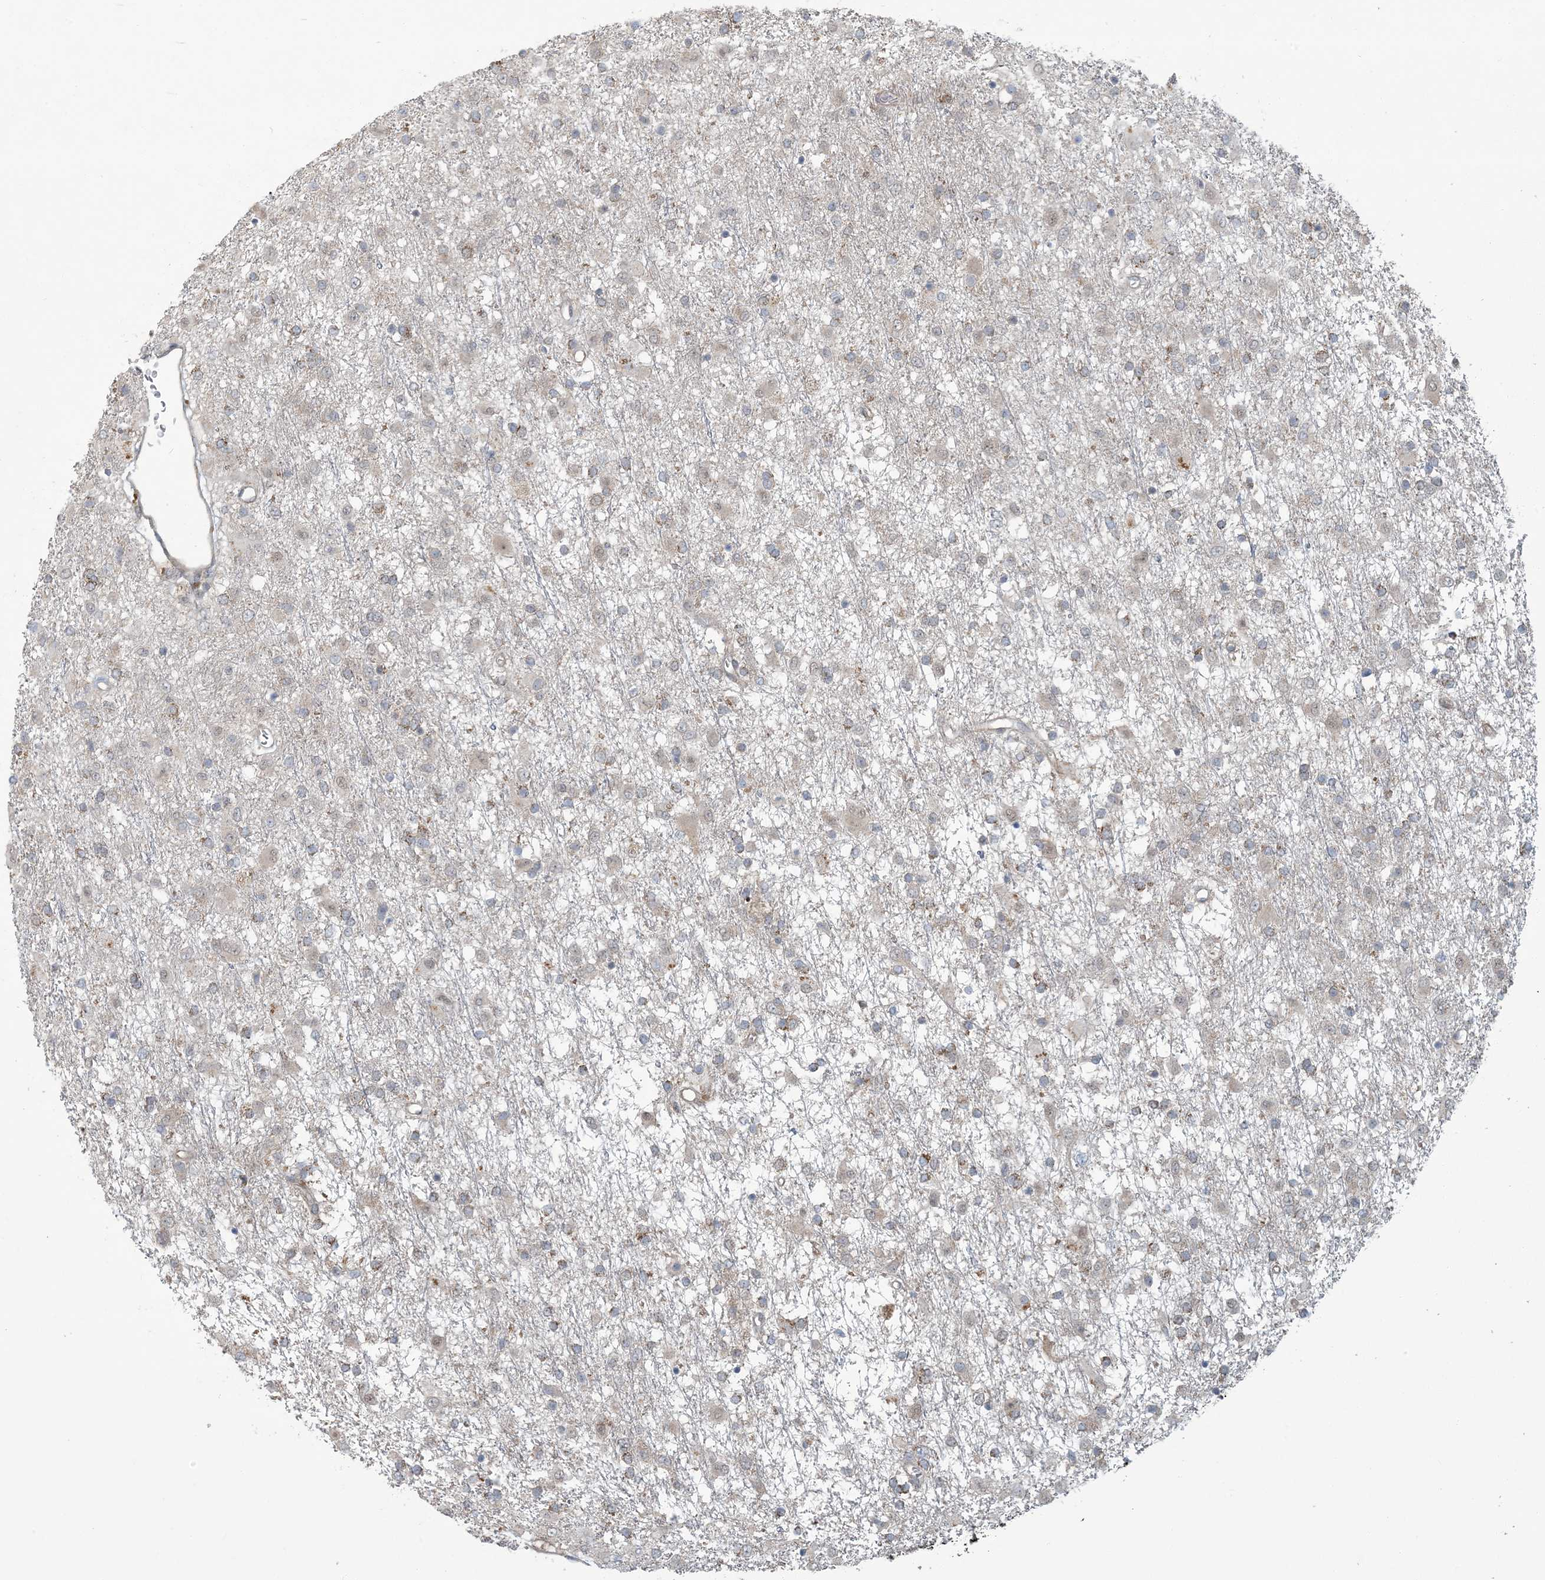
{"staining": {"intensity": "weak", "quantity": "<25%", "location": "cytoplasmic/membranous"}, "tissue": "glioma", "cell_type": "Tumor cells", "image_type": "cancer", "snomed": [{"axis": "morphology", "description": "Glioma, malignant, Low grade"}, {"axis": "topography", "description": "Brain"}], "caption": "Immunohistochemistry image of low-grade glioma (malignant) stained for a protein (brown), which shows no positivity in tumor cells.", "gene": "ERI2", "patient": {"sex": "male", "age": 65}}